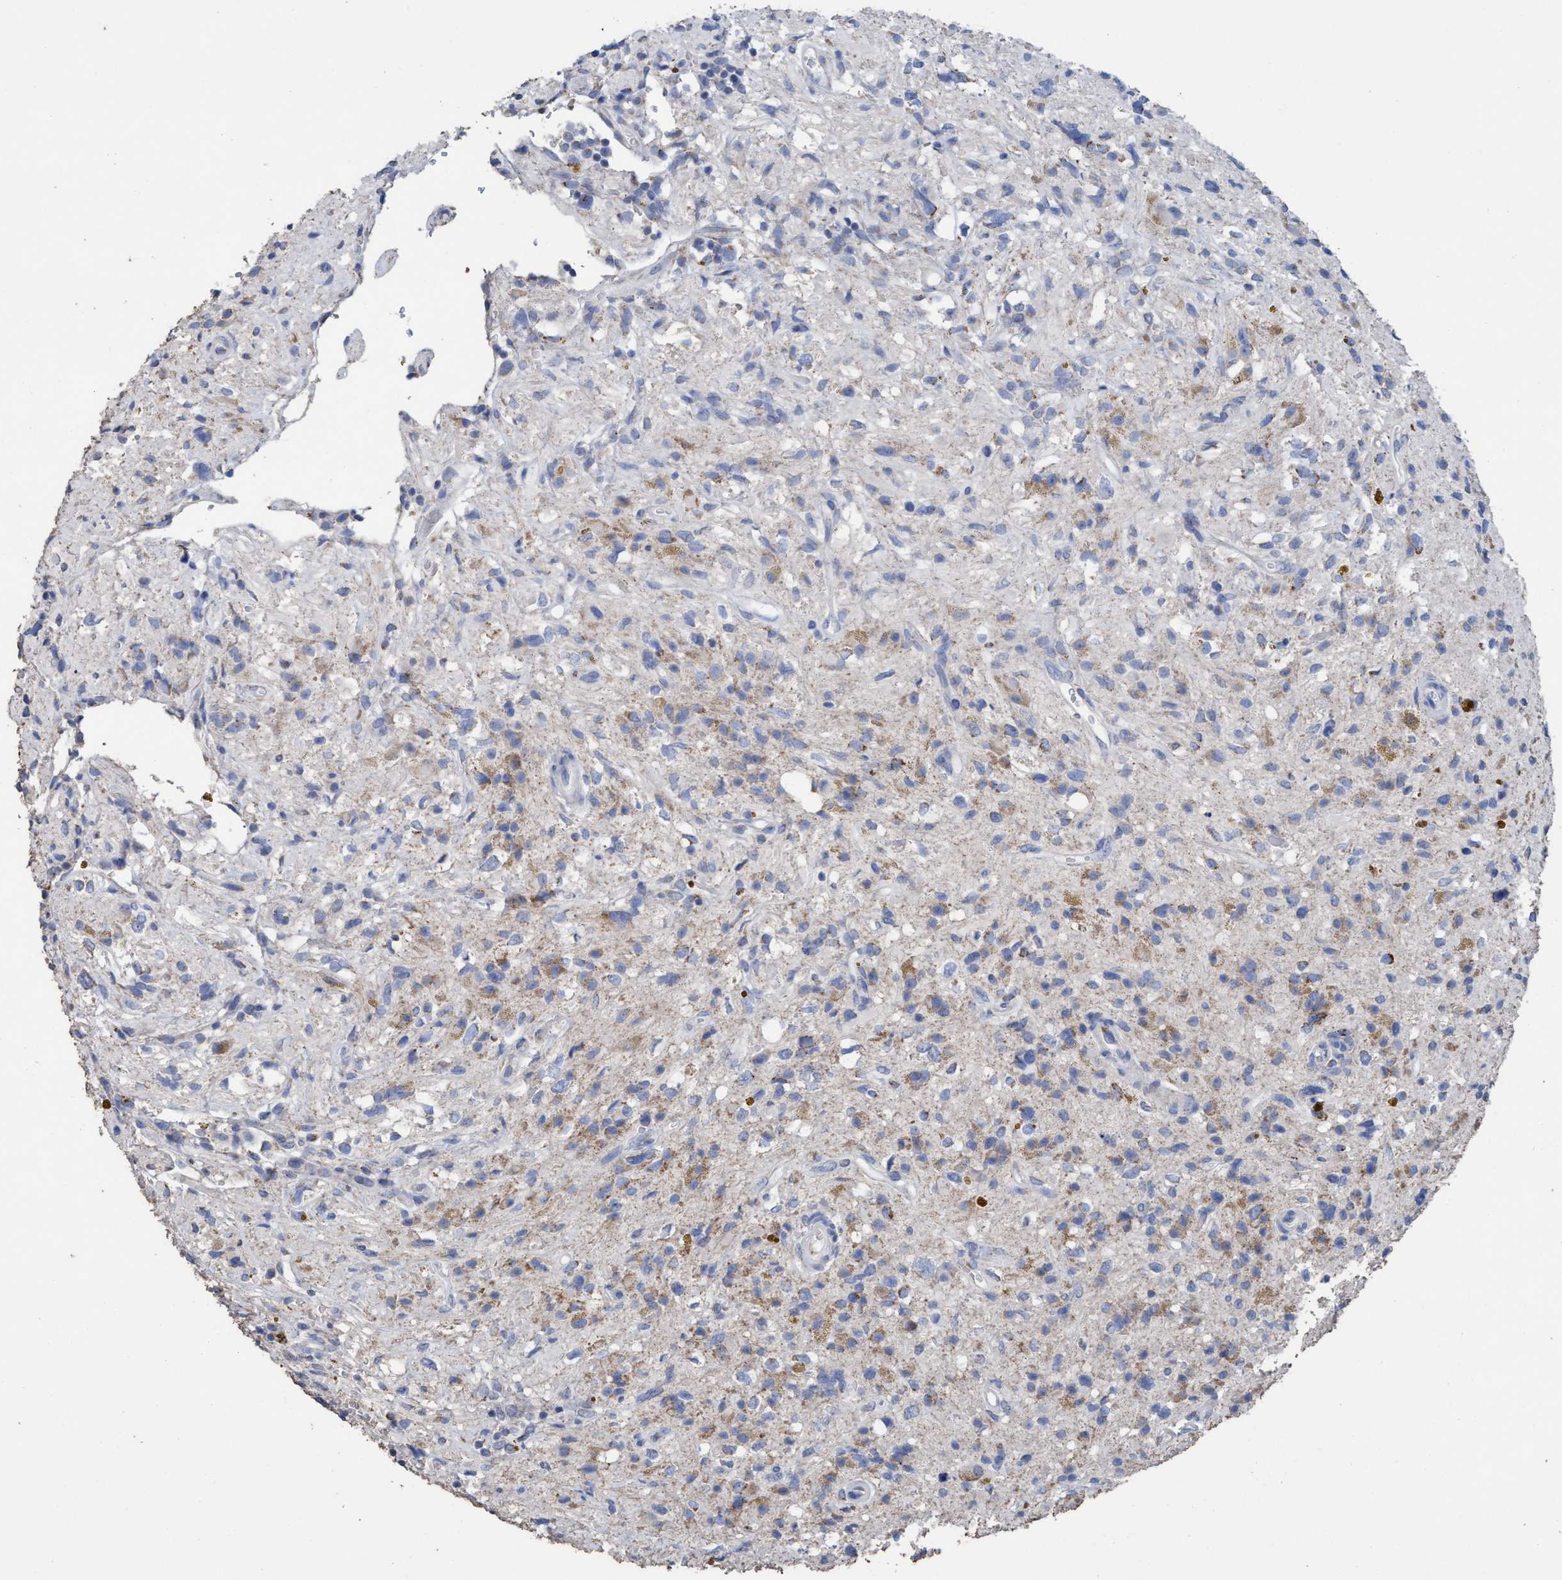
{"staining": {"intensity": "moderate", "quantity": "<25%", "location": "cytoplasmic/membranous"}, "tissue": "glioma", "cell_type": "Tumor cells", "image_type": "cancer", "snomed": [{"axis": "morphology", "description": "Glioma, malignant, High grade"}, {"axis": "topography", "description": "Brain"}], "caption": "There is low levels of moderate cytoplasmic/membranous positivity in tumor cells of malignant glioma (high-grade), as demonstrated by immunohistochemical staining (brown color).", "gene": "RSAD1", "patient": {"sex": "male", "age": 33}}